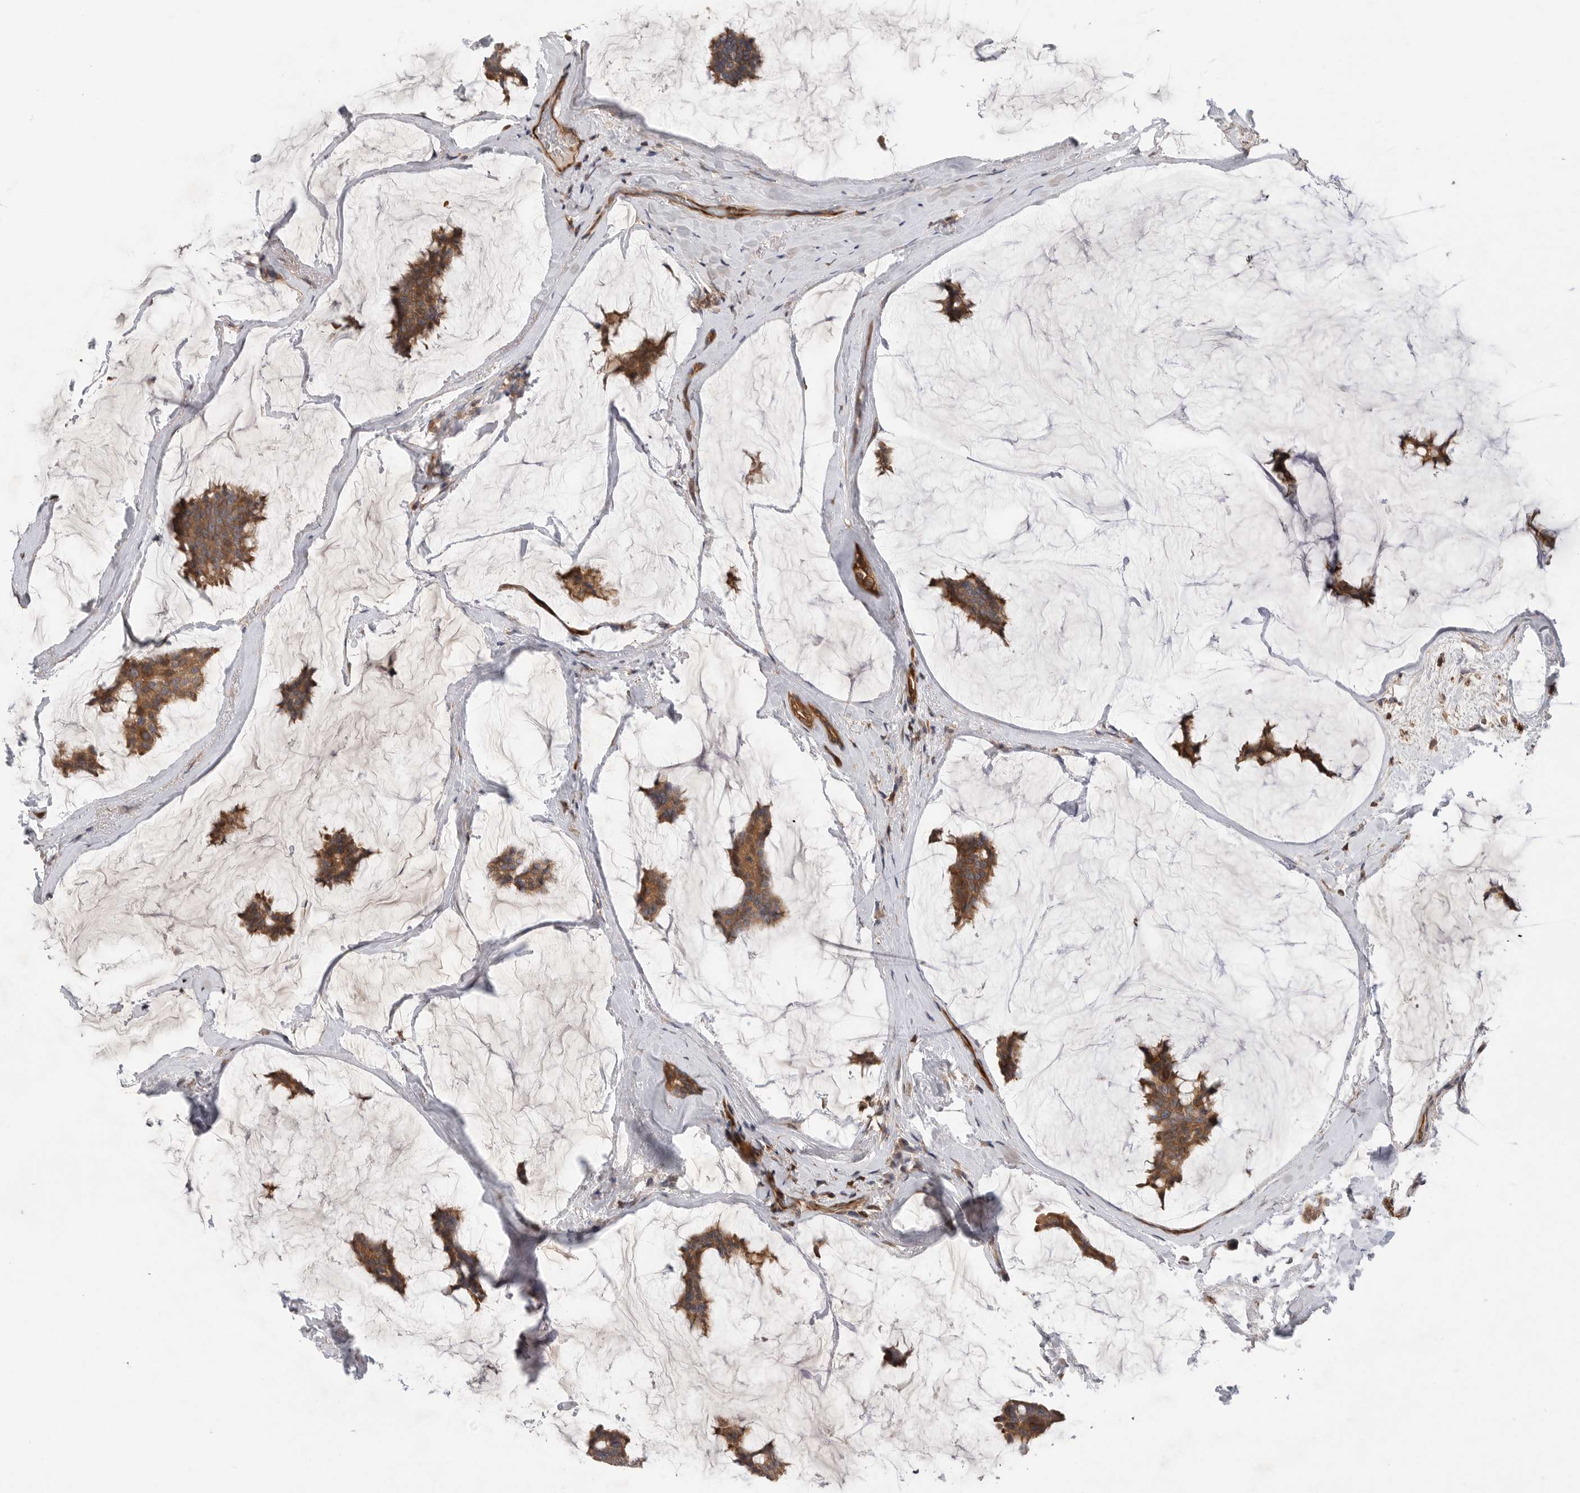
{"staining": {"intensity": "moderate", "quantity": ">75%", "location": "cytoplasmic/membranous"}, "tissue": "breast cancer", "cell_type": "Tumor cells", "image_type": "cancer", "snomed": [{"axis": "morphology", "description": "Duct carcinoma"}, {"axis": "topography", "description": "Breast"}], "caption": "Brown immunohistochemical staining in invasive ductal carcinoma (breast) demonstrates moderate cytoplasmic/membranous staining in about >75% of tumor cells.", "gene": "PRKCH", "patient": {"sex": "female", "age": 93}}